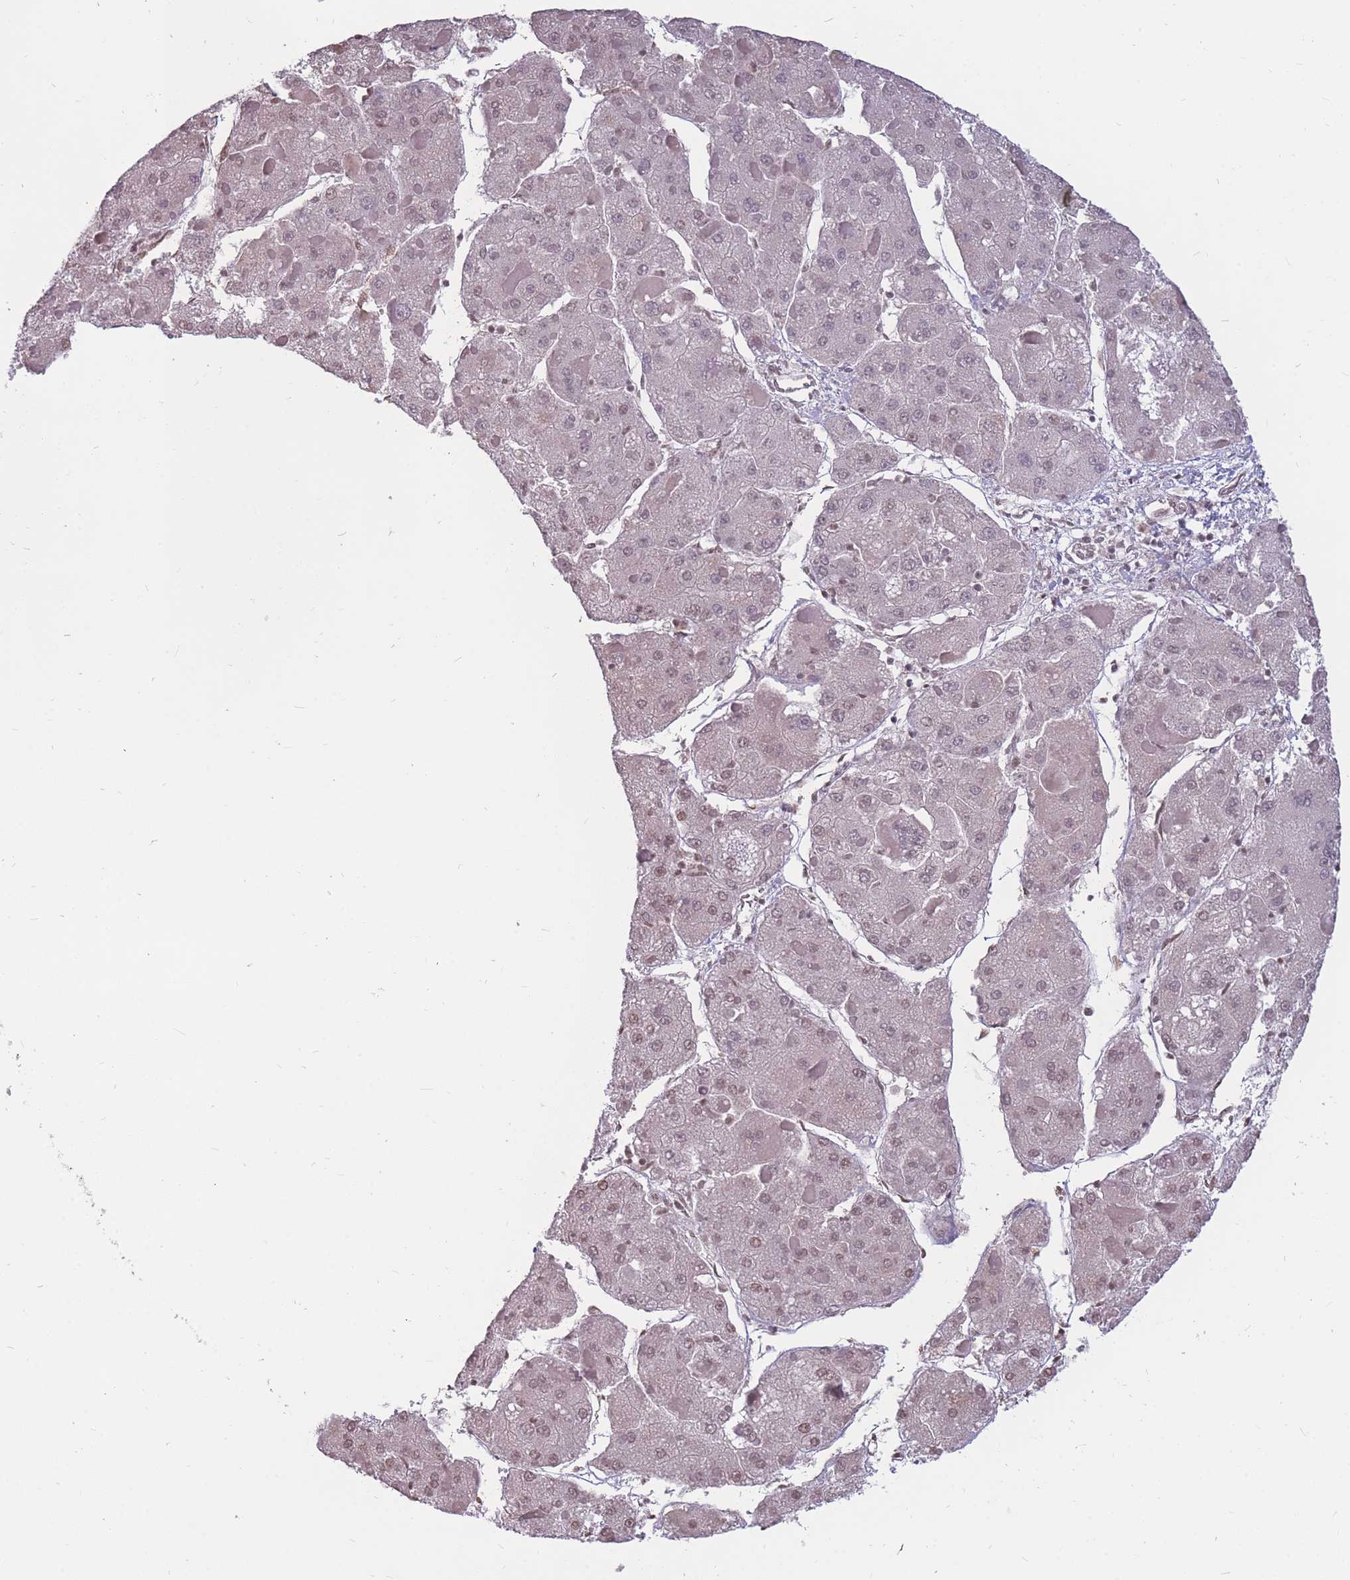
{"staining": {"intensity": "weak", "quantity": "25%-75%", "location": "nuclear"}, "tissue": "liver cancer", "cell_type": "Tumor cells", "image_type": "cancer", "snomed": [{"axis": "morphology", "description": "Carcinoma, Hepatocellular, NOS"}, {"axis": "topography", "description": "Liver"}], "caption": "Immunohistochemical staining of human hepatocellular carcinoma (liver) reveals low levels of weak nuclear positivity in approximately 25%-75% of tumor cells.", "gene": "GNA11", "patient": {"sex": "female", "age": 73}}